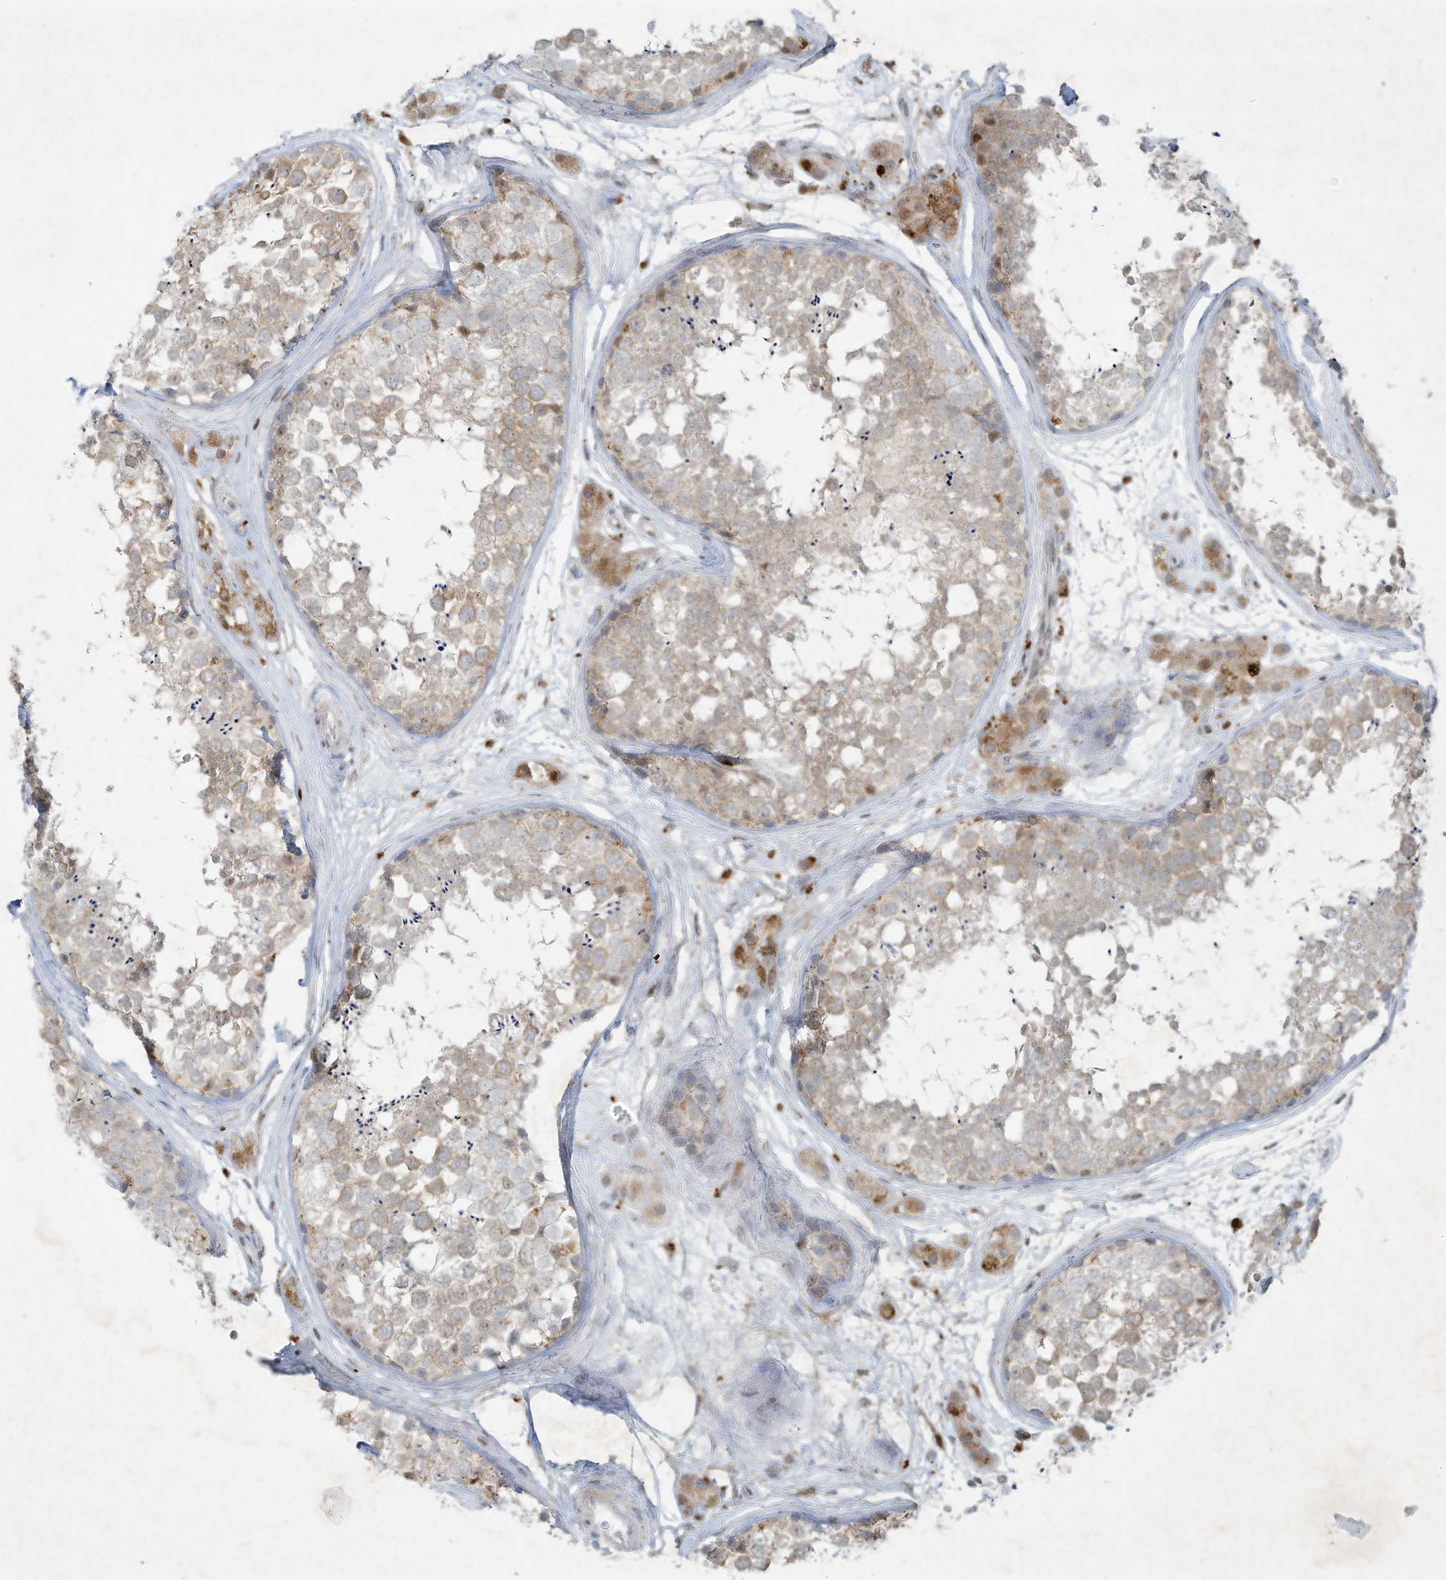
{"staining": {"intensity": "weak", "quantity": "25%-75%", "location": "cytoplasmic/membranous"}, "tissue": "testis", "cell_type": "Cells in seminiferous ducts", "image_type": "normal", "snomed": [{"axis": "morphology", "description": "Normal tissue, NOS"}, {"axis": "topography", "description": "Testis"}], "caption": "A photomicrograph of testis stained for a protein exhibits weak cytoplasmic/membranous brown staining in cells in seminiferous ducts. The staining was performed using DAB (3,3'-diaminobenzidine) to visualize the protein expression in brown, while the nuclei were stained in blue with hematoxylin (Magnification: 20x).", "gene": "TUBE1", "patient": {"sex": "male", "age": 56}}